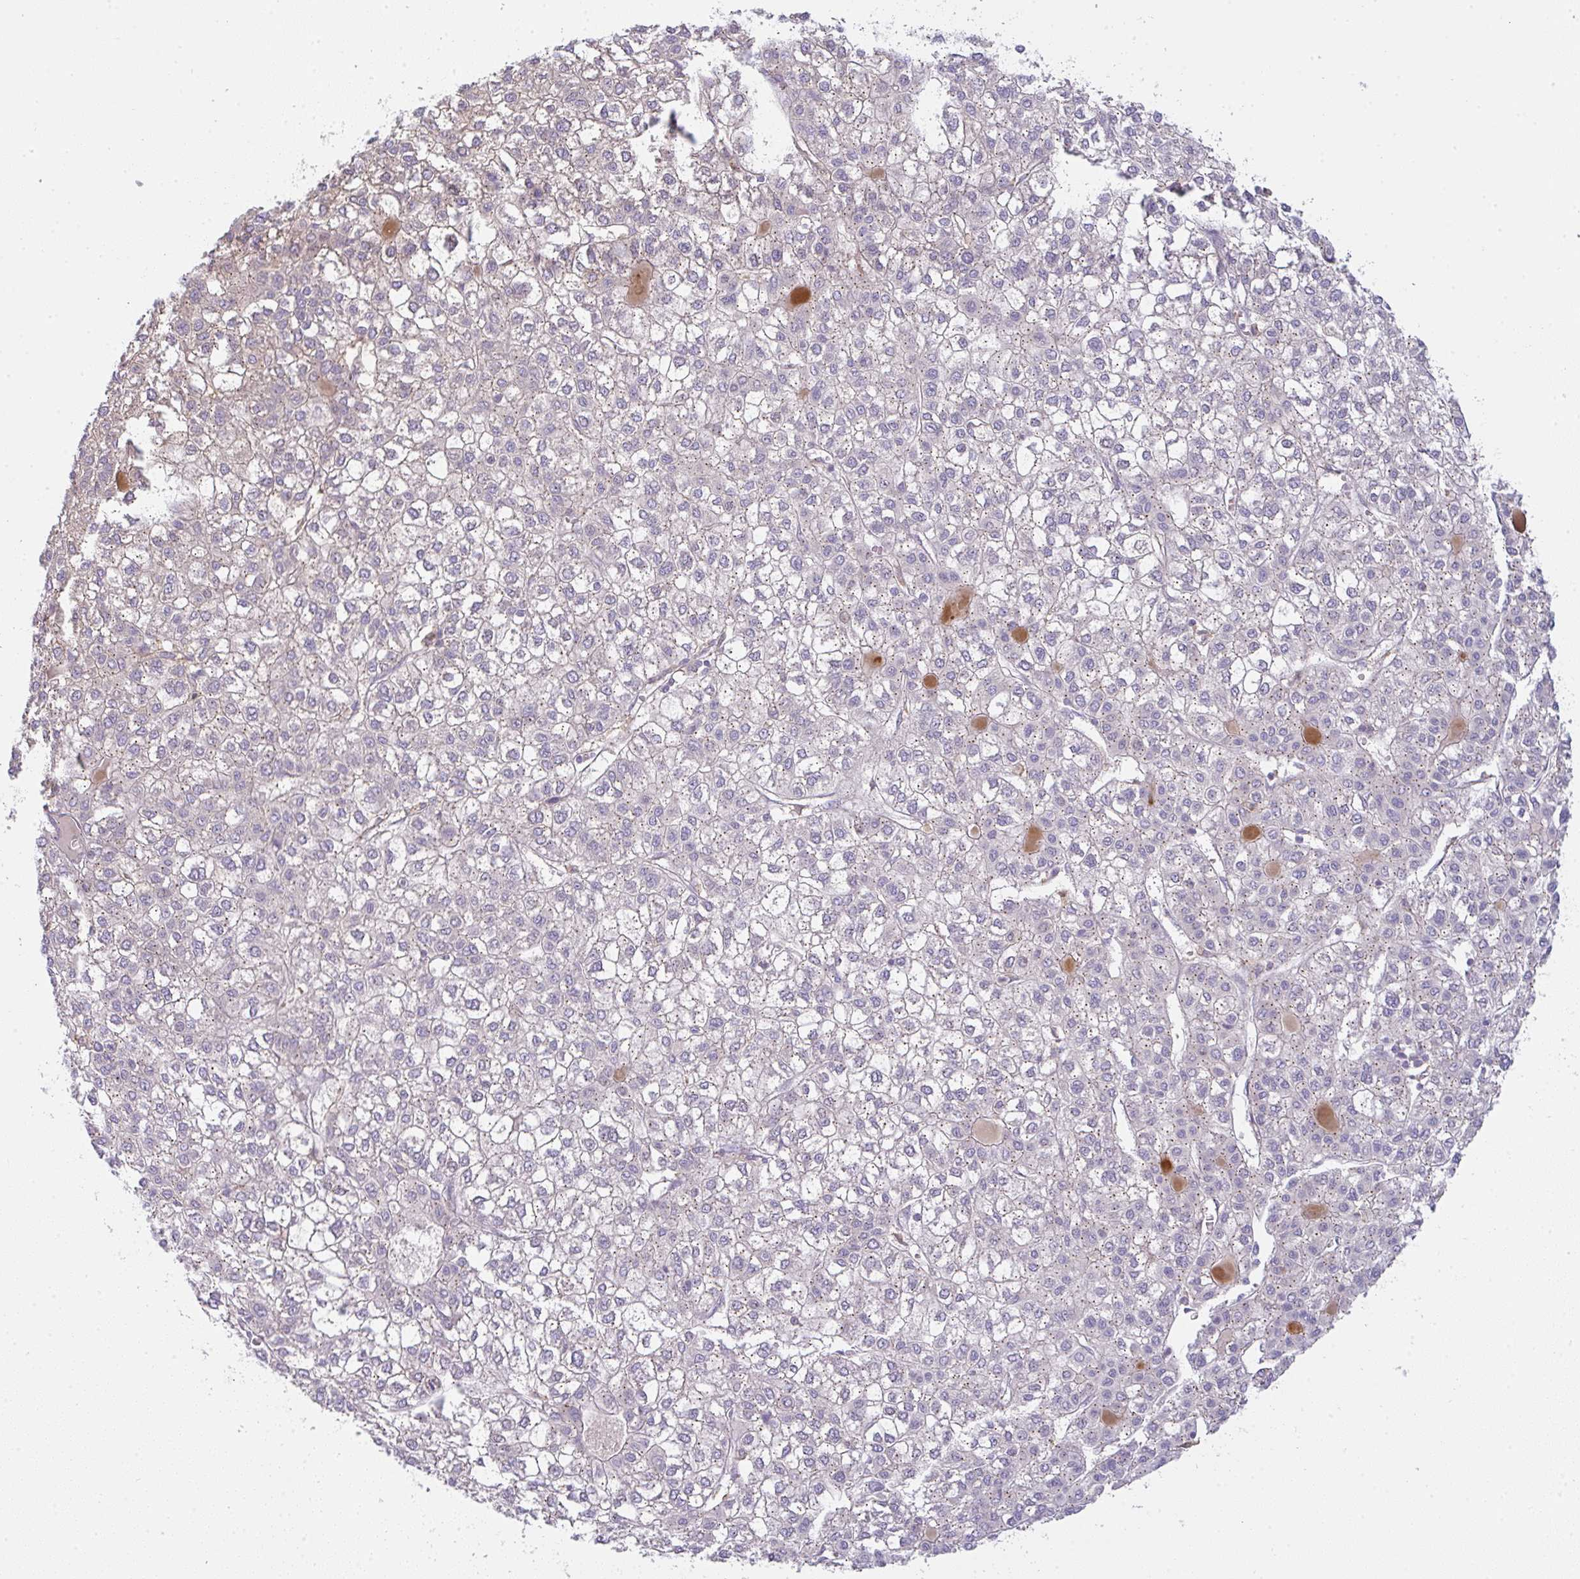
{"staining": {"intensity": "negative", "quantity": "none", "location": "none"}, "tissue": "liver cancer", "cell_type": "Tumor cells", "image_type": "cancer", "snomed": [{"axis": "morphology", "description": "Carcinoma, Hepatocellular, NOS"}, {"axis": "topography", "description": "Liver"}], "caption": "Tumor cells are negative for brown protein staining in liver cancer (hepatocellular carcinoma).", "gene": "SNX5", "patient": {"sex": "female", "age": 43}}